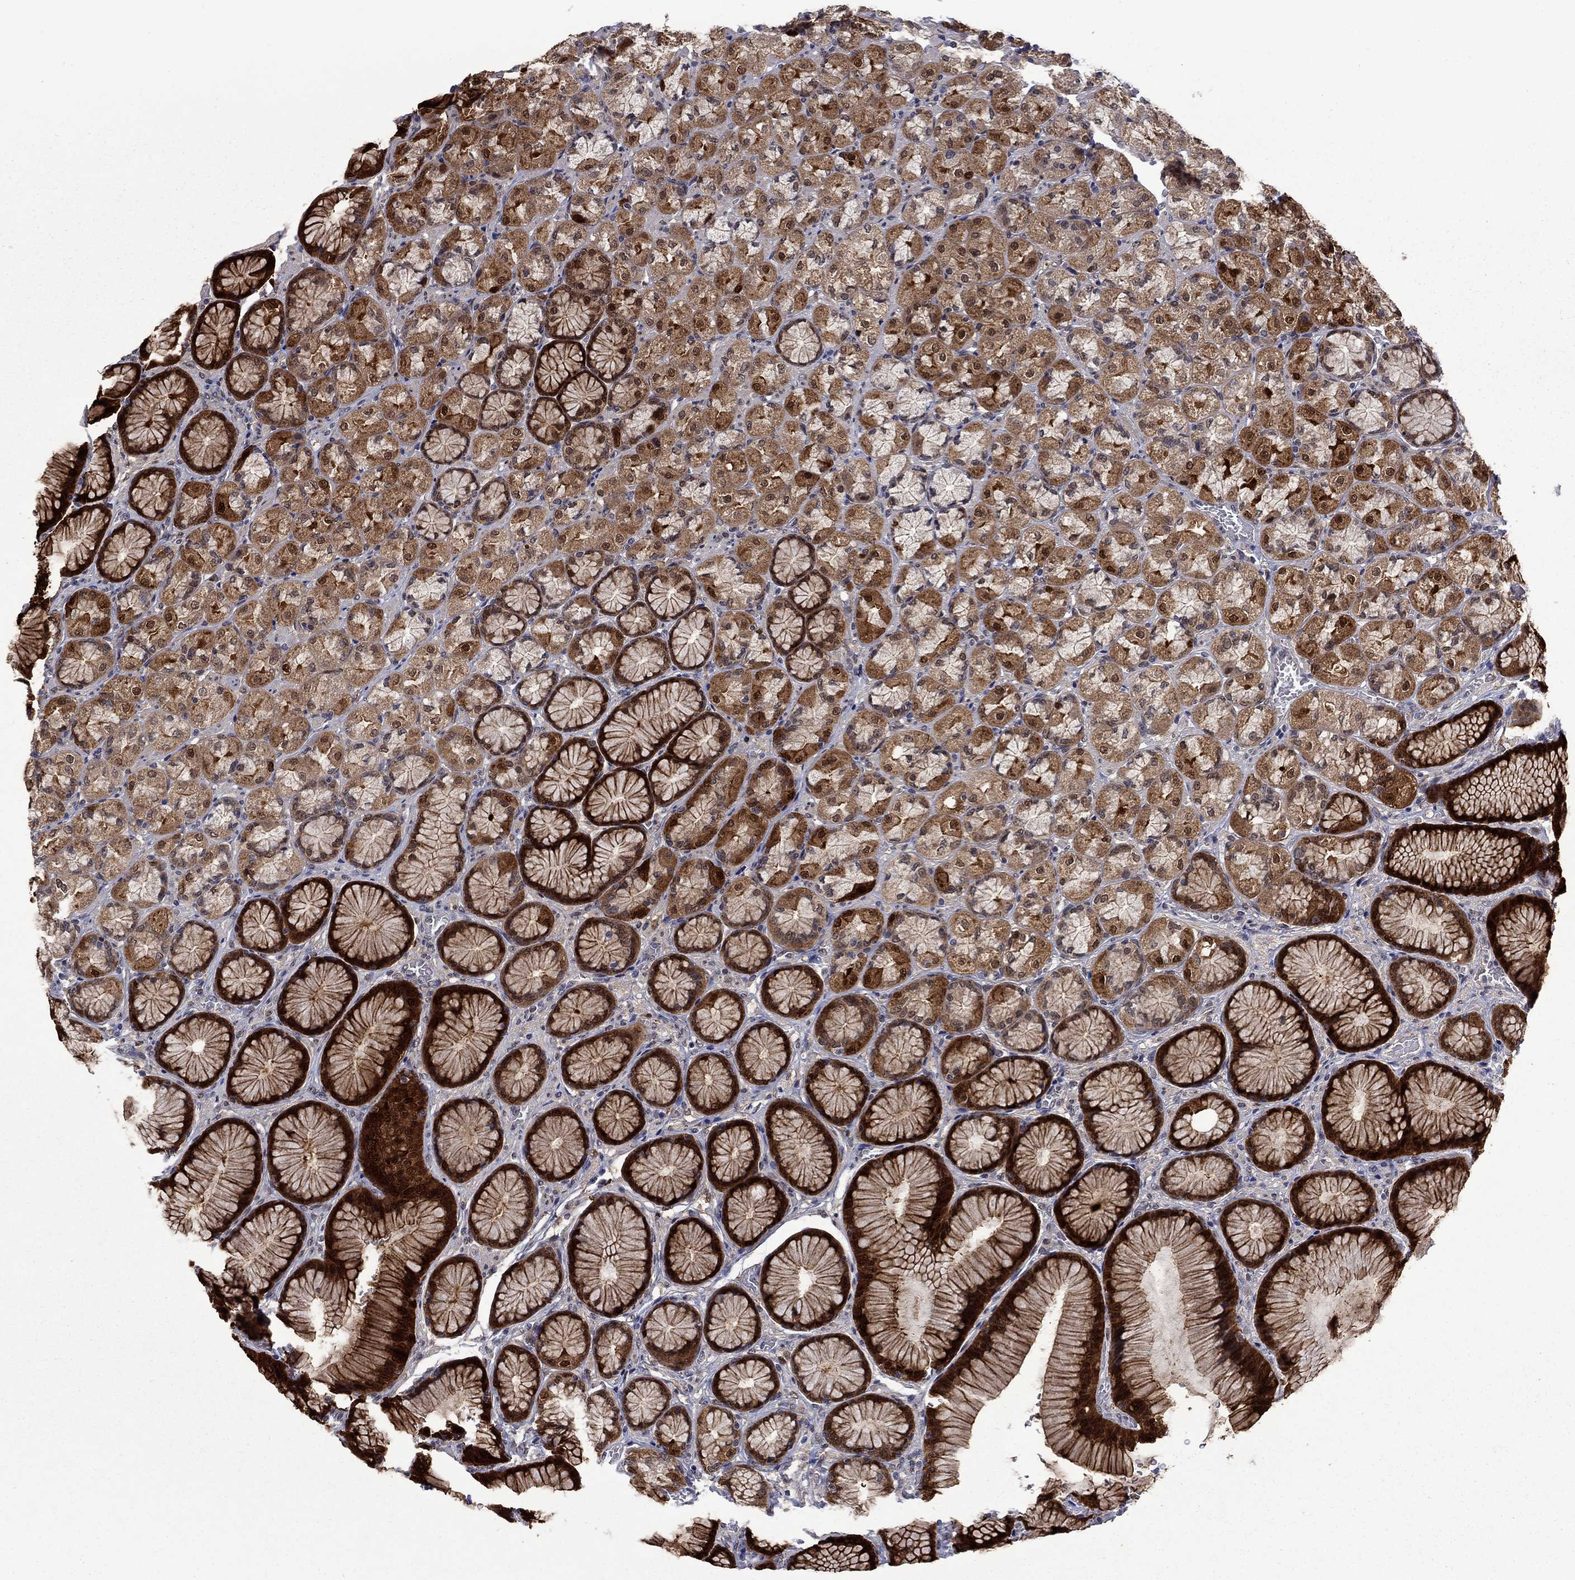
{"staining": {"intensity": "strong", "quantity": "25%-75%", "location": "cytoplasmic/membranous"}, "tissue": "stomach", "cell_type": "Glandular cells", "image_type": "normal", "snomed": [{"axis": "morphology", "description": "Normal tissue, NOS"}, {"axis": "morphology", "description": "Adenocarcinoma, NOS"}, {"axis": "morphology", "description": "Adenocarcinoma, High grade"}, {"axis": "topography", "description": "Stomach, upper"}, {"axis": "topography", "description": "Stomach"}], "caption": "IHC photomicrograph of benign stomach: human stomach stained using immunohistochemistry (IHC) exhibits high levels of strong protein expression localized specifically in the cytoplasmic/membranous of glandular cells, appearing as a cytoplasmic/membranous brown color.", "gene": "CBR1", "patient": {"sex": "female", "age": 65}}